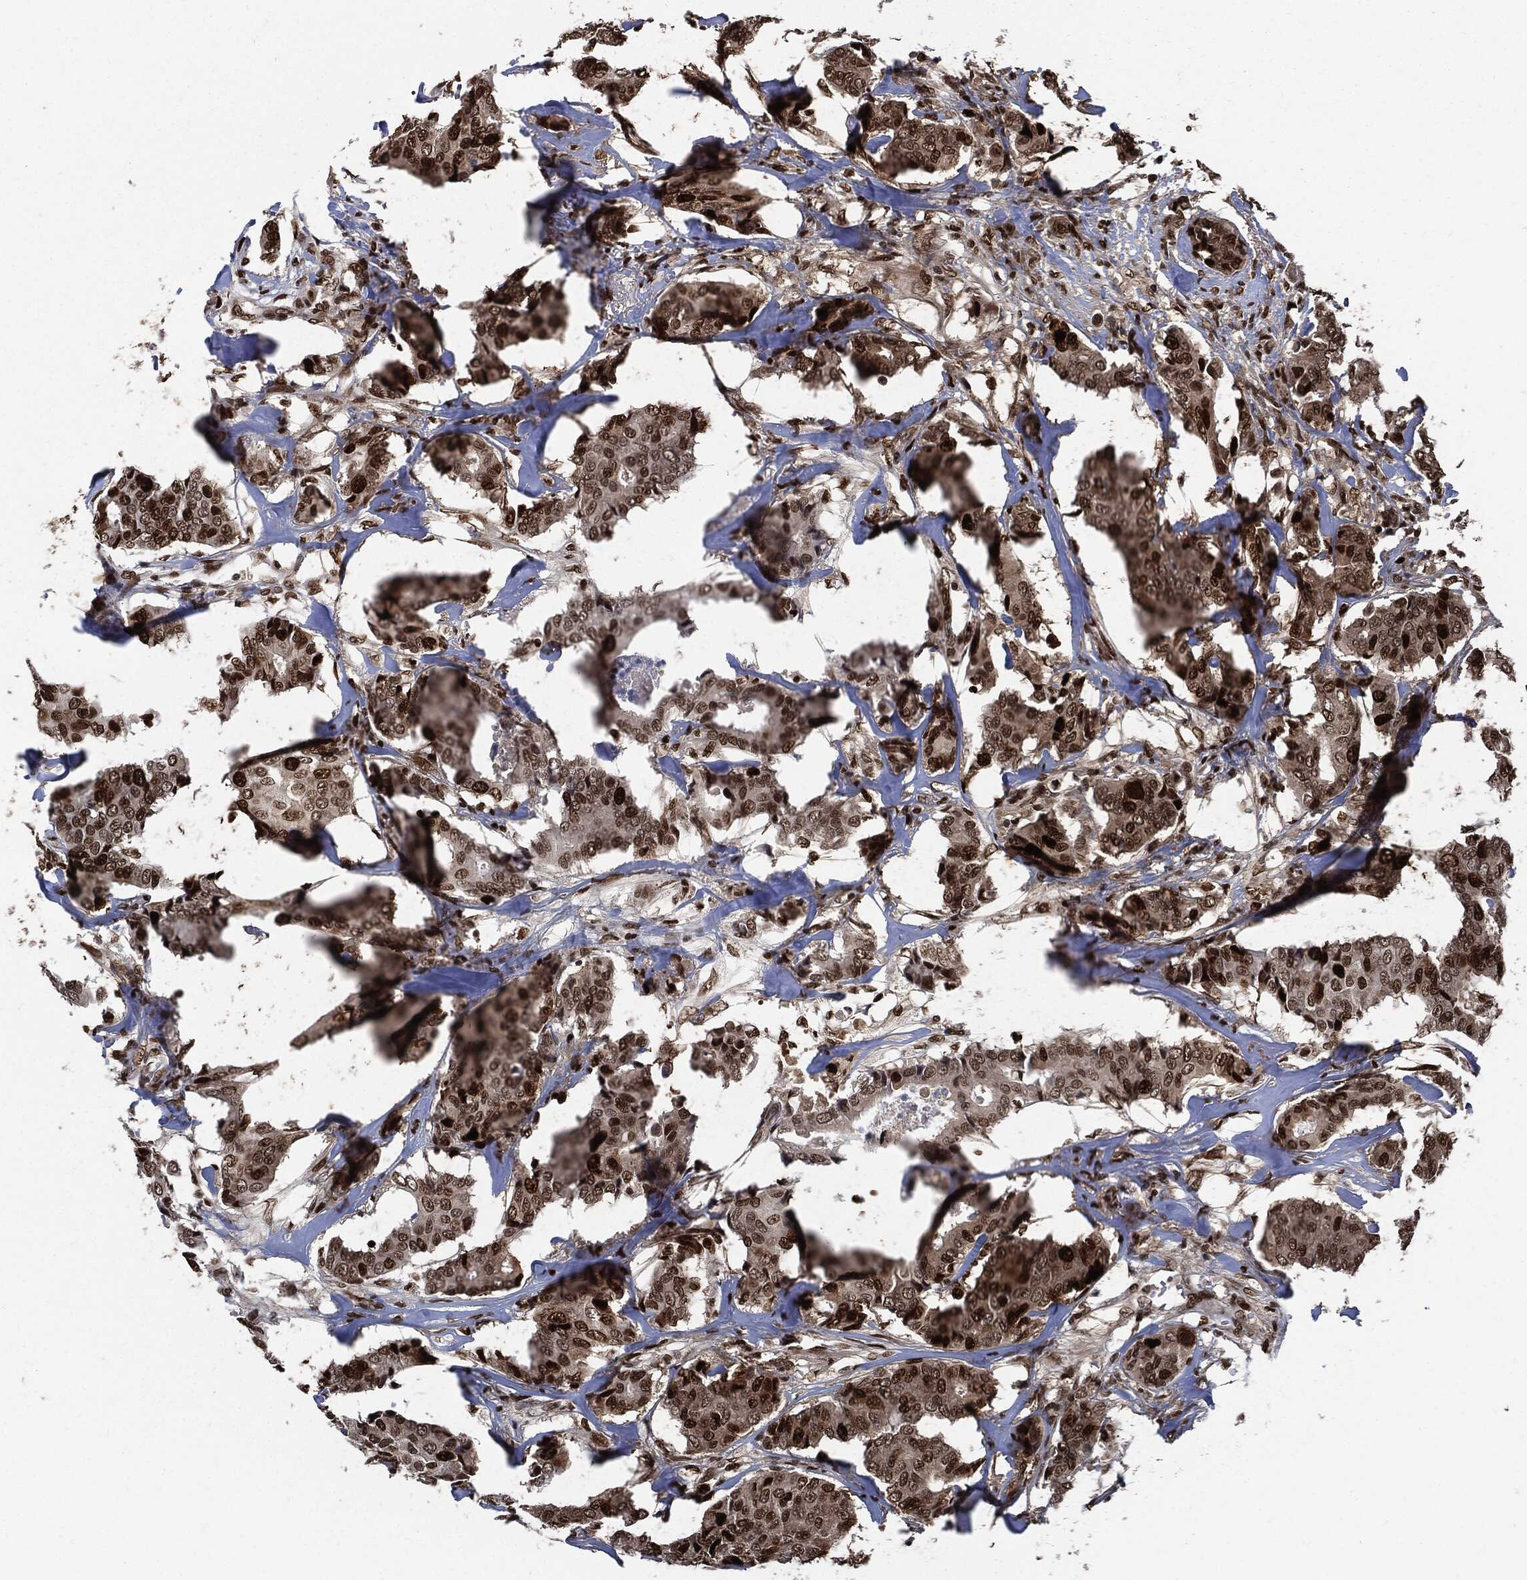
{"staining": {"intensity": "strong", "quantity": "25%-75%", "location": "nuclear"}, "tissue": "breast cancer", "cell_type": "Tumor cells", "image_type": "cancer", "snomed": [{"axis": "morphology", "description": "Duct carcinoma"}, {"axis": "topography", "description": "Breast"}], "caption": "The histopathology image reveals immunohistochemical staining of breast cancer (infiltrating ductal carcinoma). There is strong nuclear staining is seen in about 25%-75% of tumor cells.", "gene": "PCNA", "patient": {"sex": "female", "age": 75}}